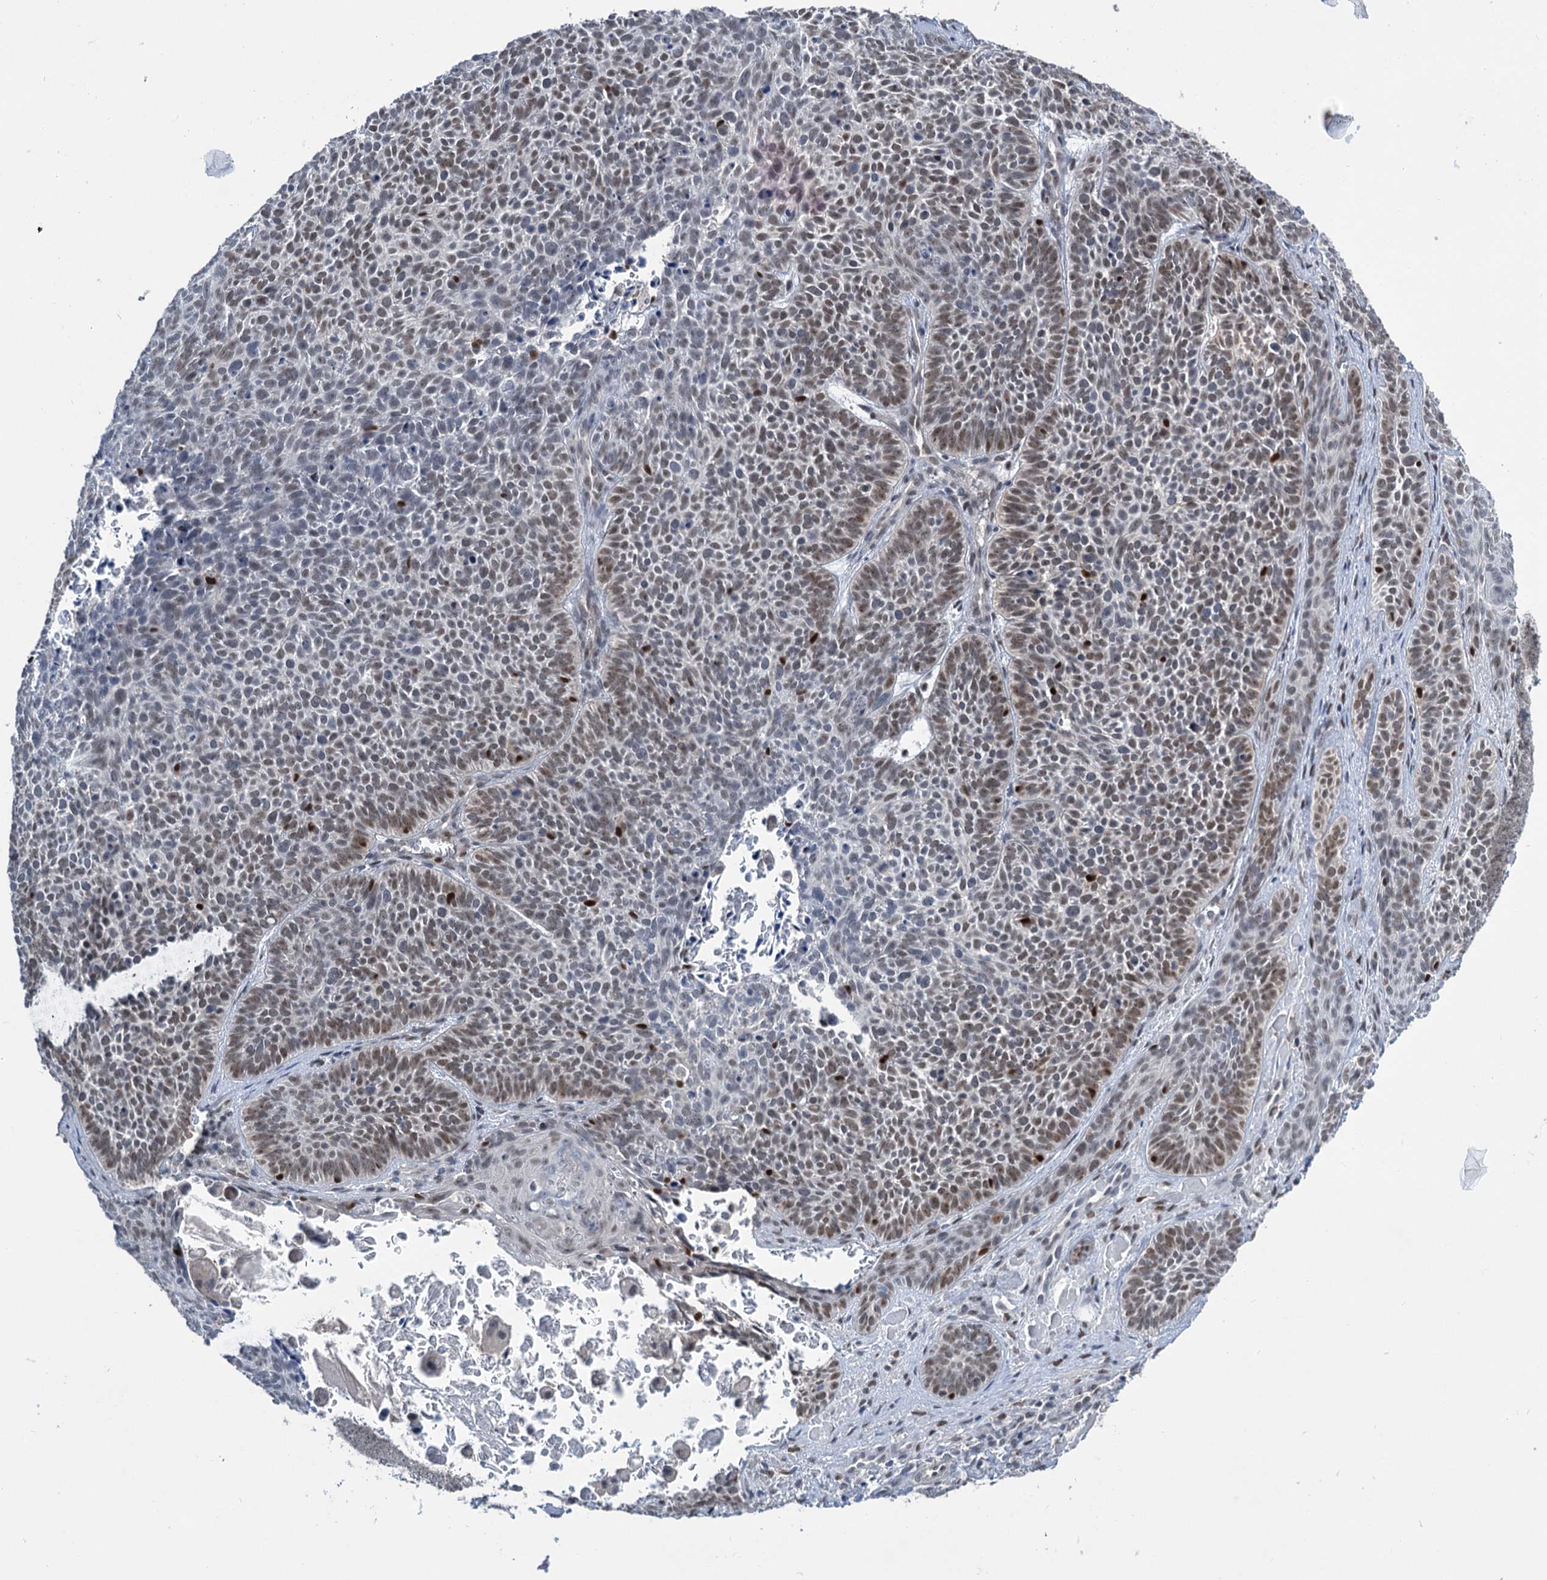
{"staining": {"intensity": "moderate", "quantity": "25%-75%", "location": "nuclear"}, "tissue": "skin cancer", "cell_type": "Tumor cells", "image_type": "cancer", "snomed": [{"axis": "morphology", "description": "Basal cell carcinoma"}, {"axis": "topography", "description": "Skin"}], "caption": "Immunohistochemical staining of human skin cancer shows medium levels of moderate nuclear protein expression in approximately 25%-75% of tumor cells.", "gene": "DCUN1D4", "patient": {"sex": "male", "age": 85}}